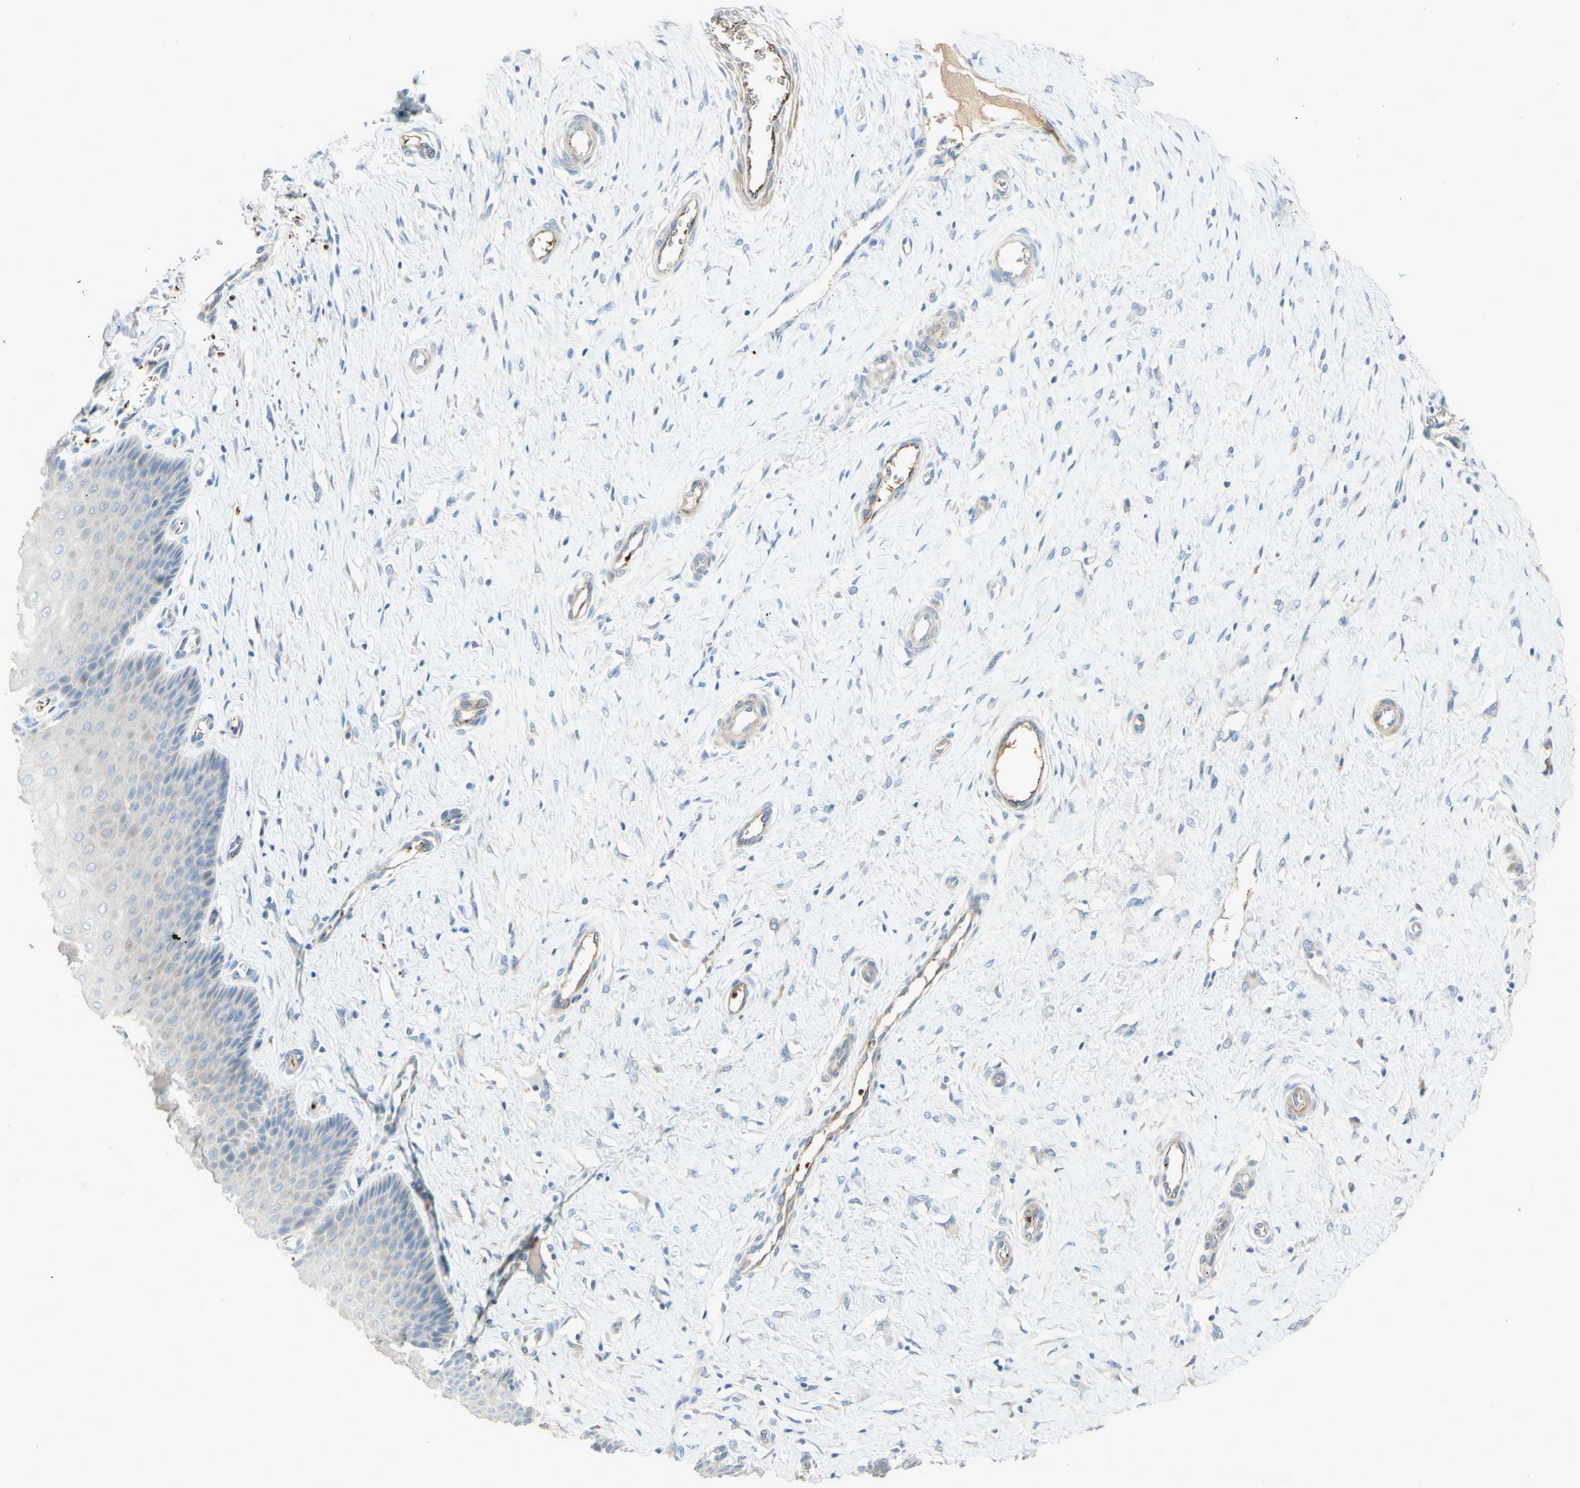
{"staining": {"intensity": "negative", "quantity": "none", "location": "none"}, "tissue": "cervix", "cell_type": "Glandular cells", "image_type": "normal", "snomed": [{"axis": "morphology", "description": "Normal tissue, NOS"}, {"axis": "topography", "description": "Cervix"}], "caption": "An immunohistochemistry (IHC) histopathology image of benign cervix is shown. There is no staining in glandular cells of cervix. The staining was performed using DAB (3,3'-diaminobenzidine) to visualize the protein expression in brown, while the nuclei were stained in blue with hematoxylin (Magnification: 20x).", "gene": "GAN", "patient": {"sex": "female", "age": 55}}